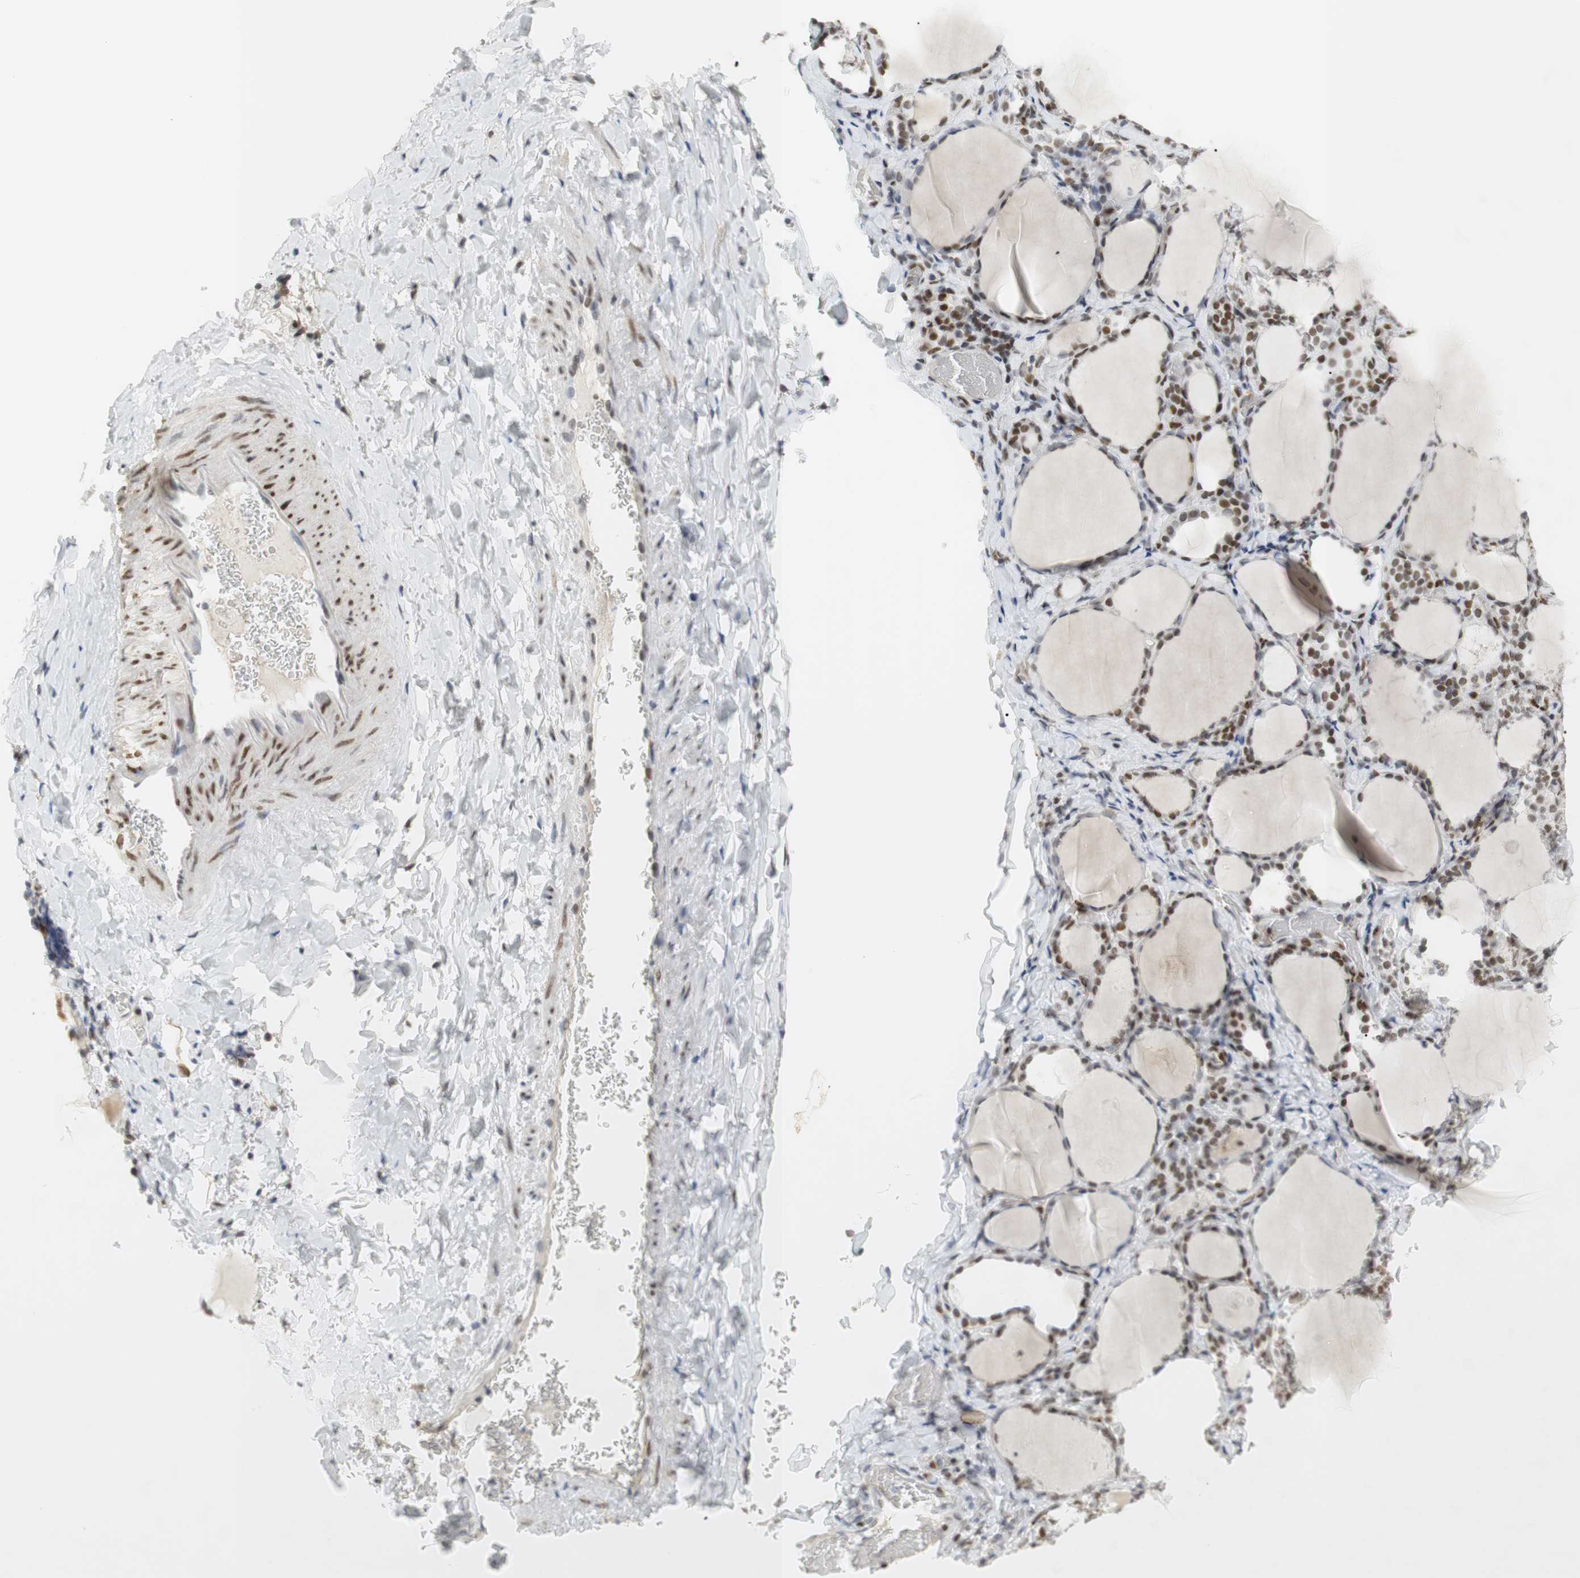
{"staining": {"intensity": "moderate", "quantity": ">75%", "location": "nuclear"}, "tissue": "thyroid gland", "cell_type": "Glandular cells", "image_type": "normal", "snomed": [{"axis": "morphology", "description": "Normal tissue, NOS"}, {"axis": "morphology", "description": "Papillary adenocarcinoma, NOS"}, {"axis": "topography", "description": "Thyroid gland"}], "caption": "Protein staining displays moderate nuclear positivity in approximately >75% of glandular cells in unremarkable thyroid gland.", "gene": "BMI1", "patient": {"sex": "female", "age": 30}}